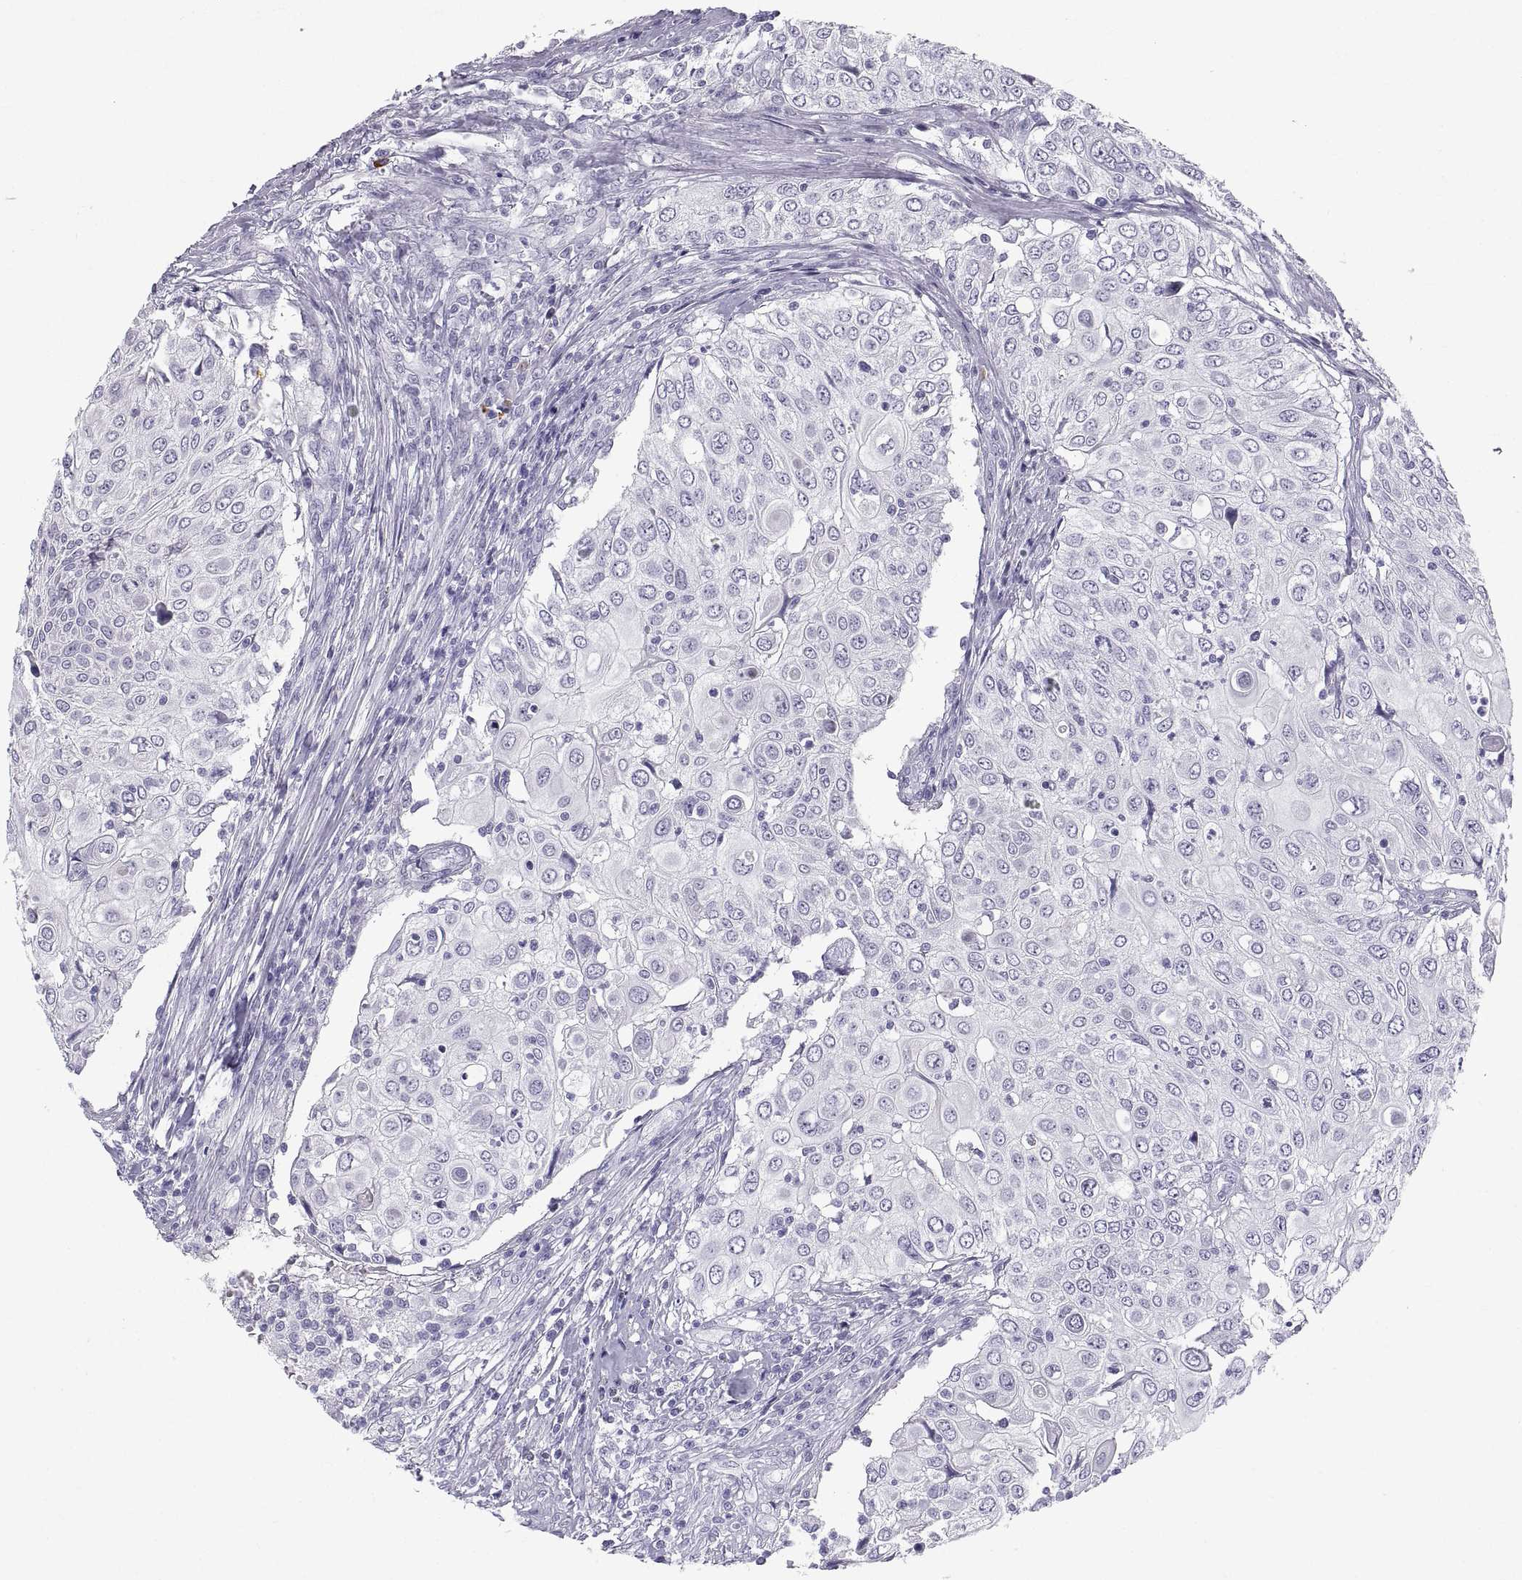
{"staining": {"intensity": "negative", "quantity": "none", "location": "none"}, "tissue": "urothelial cancer", "cell_type": "Tumor cells", "image_type": "cancer", "snomed": [{"axis": "morphology", "description": "Urothelial carcinoma, High grade"}, {"axis": "topography", "description": "Urinary bladder"}], "caption": "High power microscopy image of an immunohistochemistry (IHC) micrograph of urothelial cancer, revealing no significant staining in tumor cells. The staining is performed using DAB brown chromogen with nuclei counter-stained in using hematoxylin.", "gene": "CT47A10", "patient": {"sex": "female", "age": 79}}